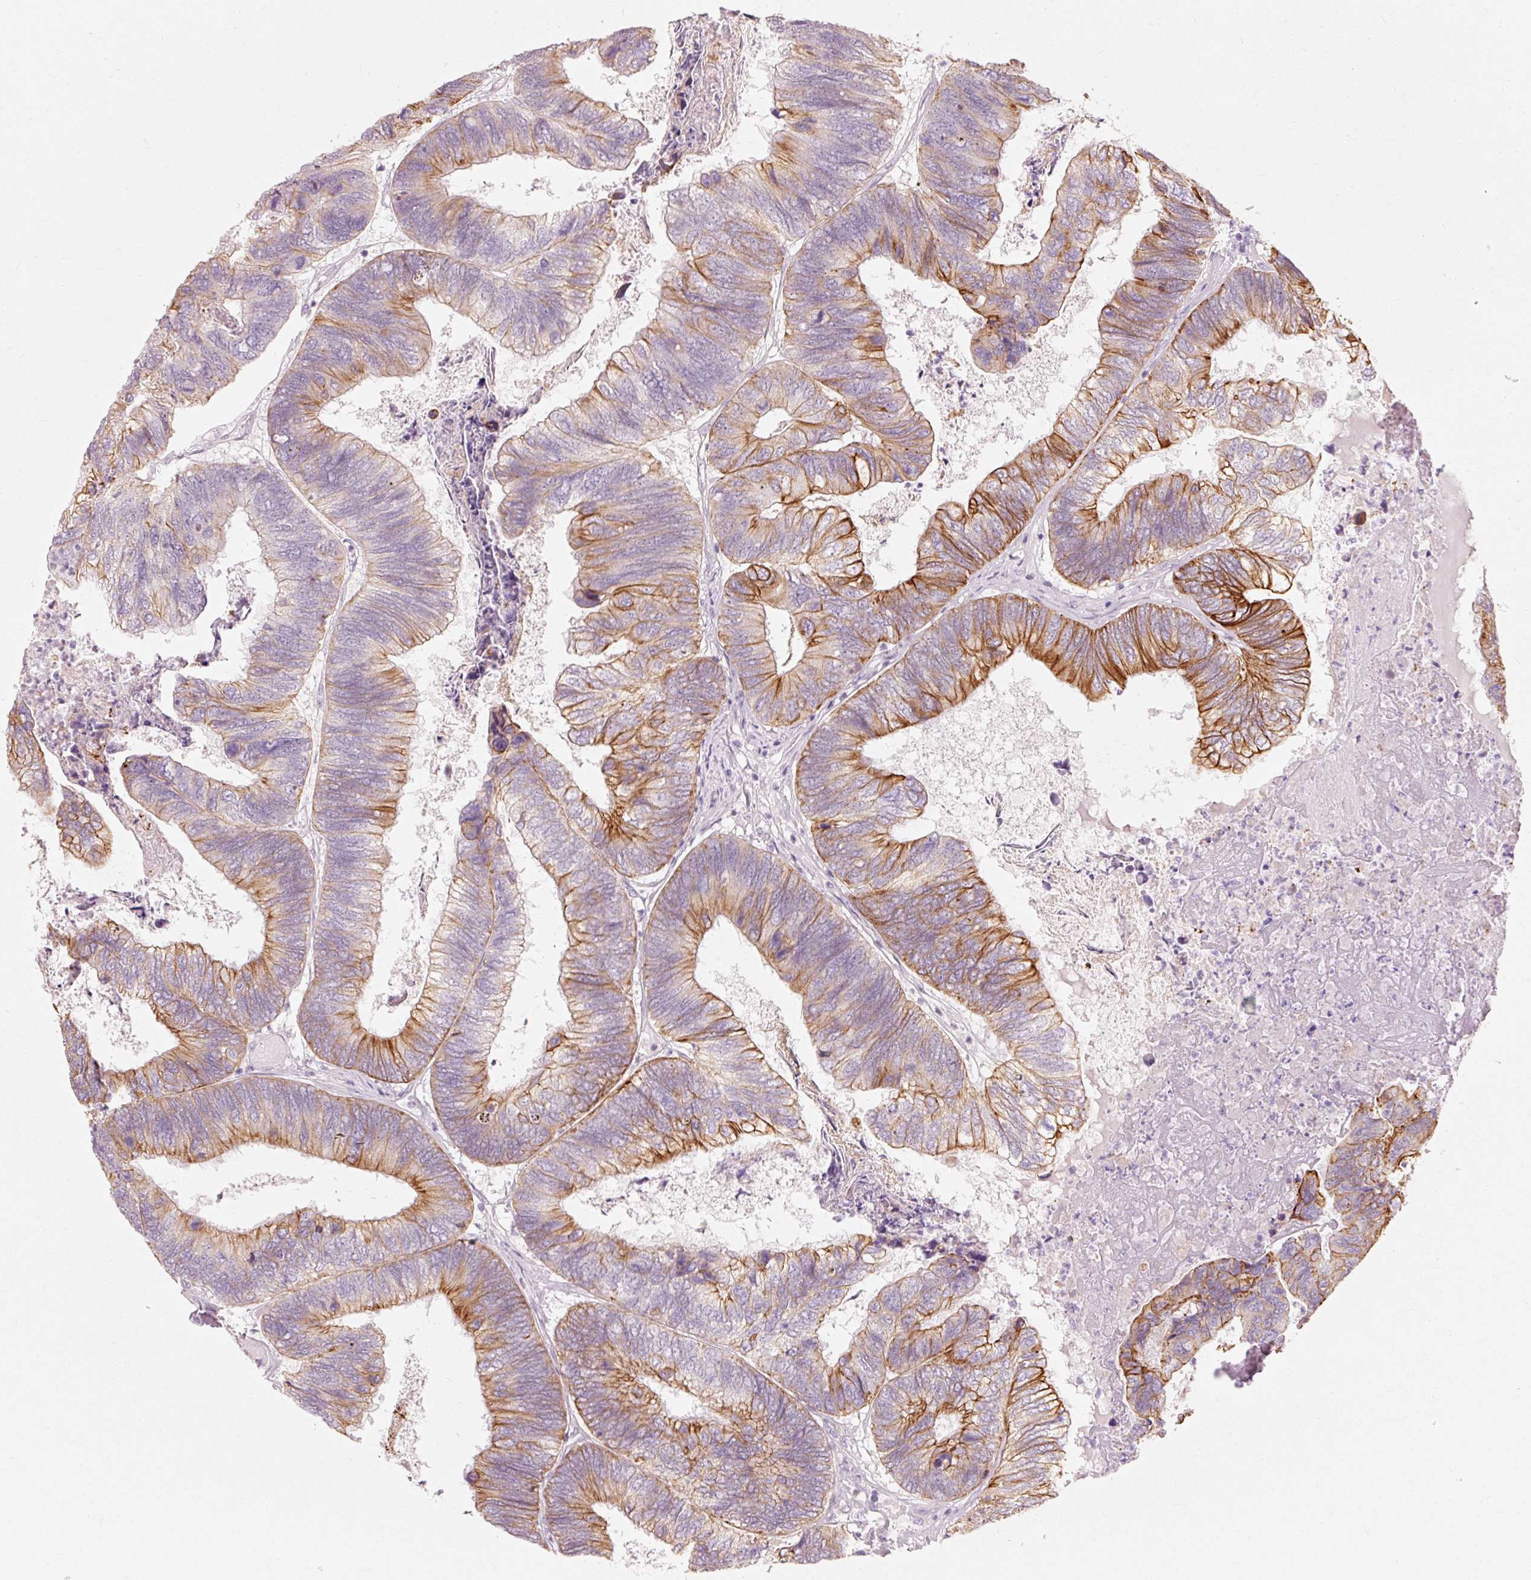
{"staining": {"intensity": "strong", "quantity": "25%-75%", "location": "cytoplasmic/membranous"}, "tissue": "colorectal cancer", "cell_type": "Tumor cells", "image_type": "cancer", "snomed": [{"axis": "morphology", "description": "Adenocarcinoma, NOS"}, {"axis": "topography", "description": "Colon"}], "caption": "This photomicrograph demonstrates immunohistochemistry (IHC) staining of colorectal cancer, with high strong cytoplasmic/membranous positivity in approximately 25%-75% of tumor cells.", "gene": "TRIM73", "patient": {"sex": "female", "age": 67}}